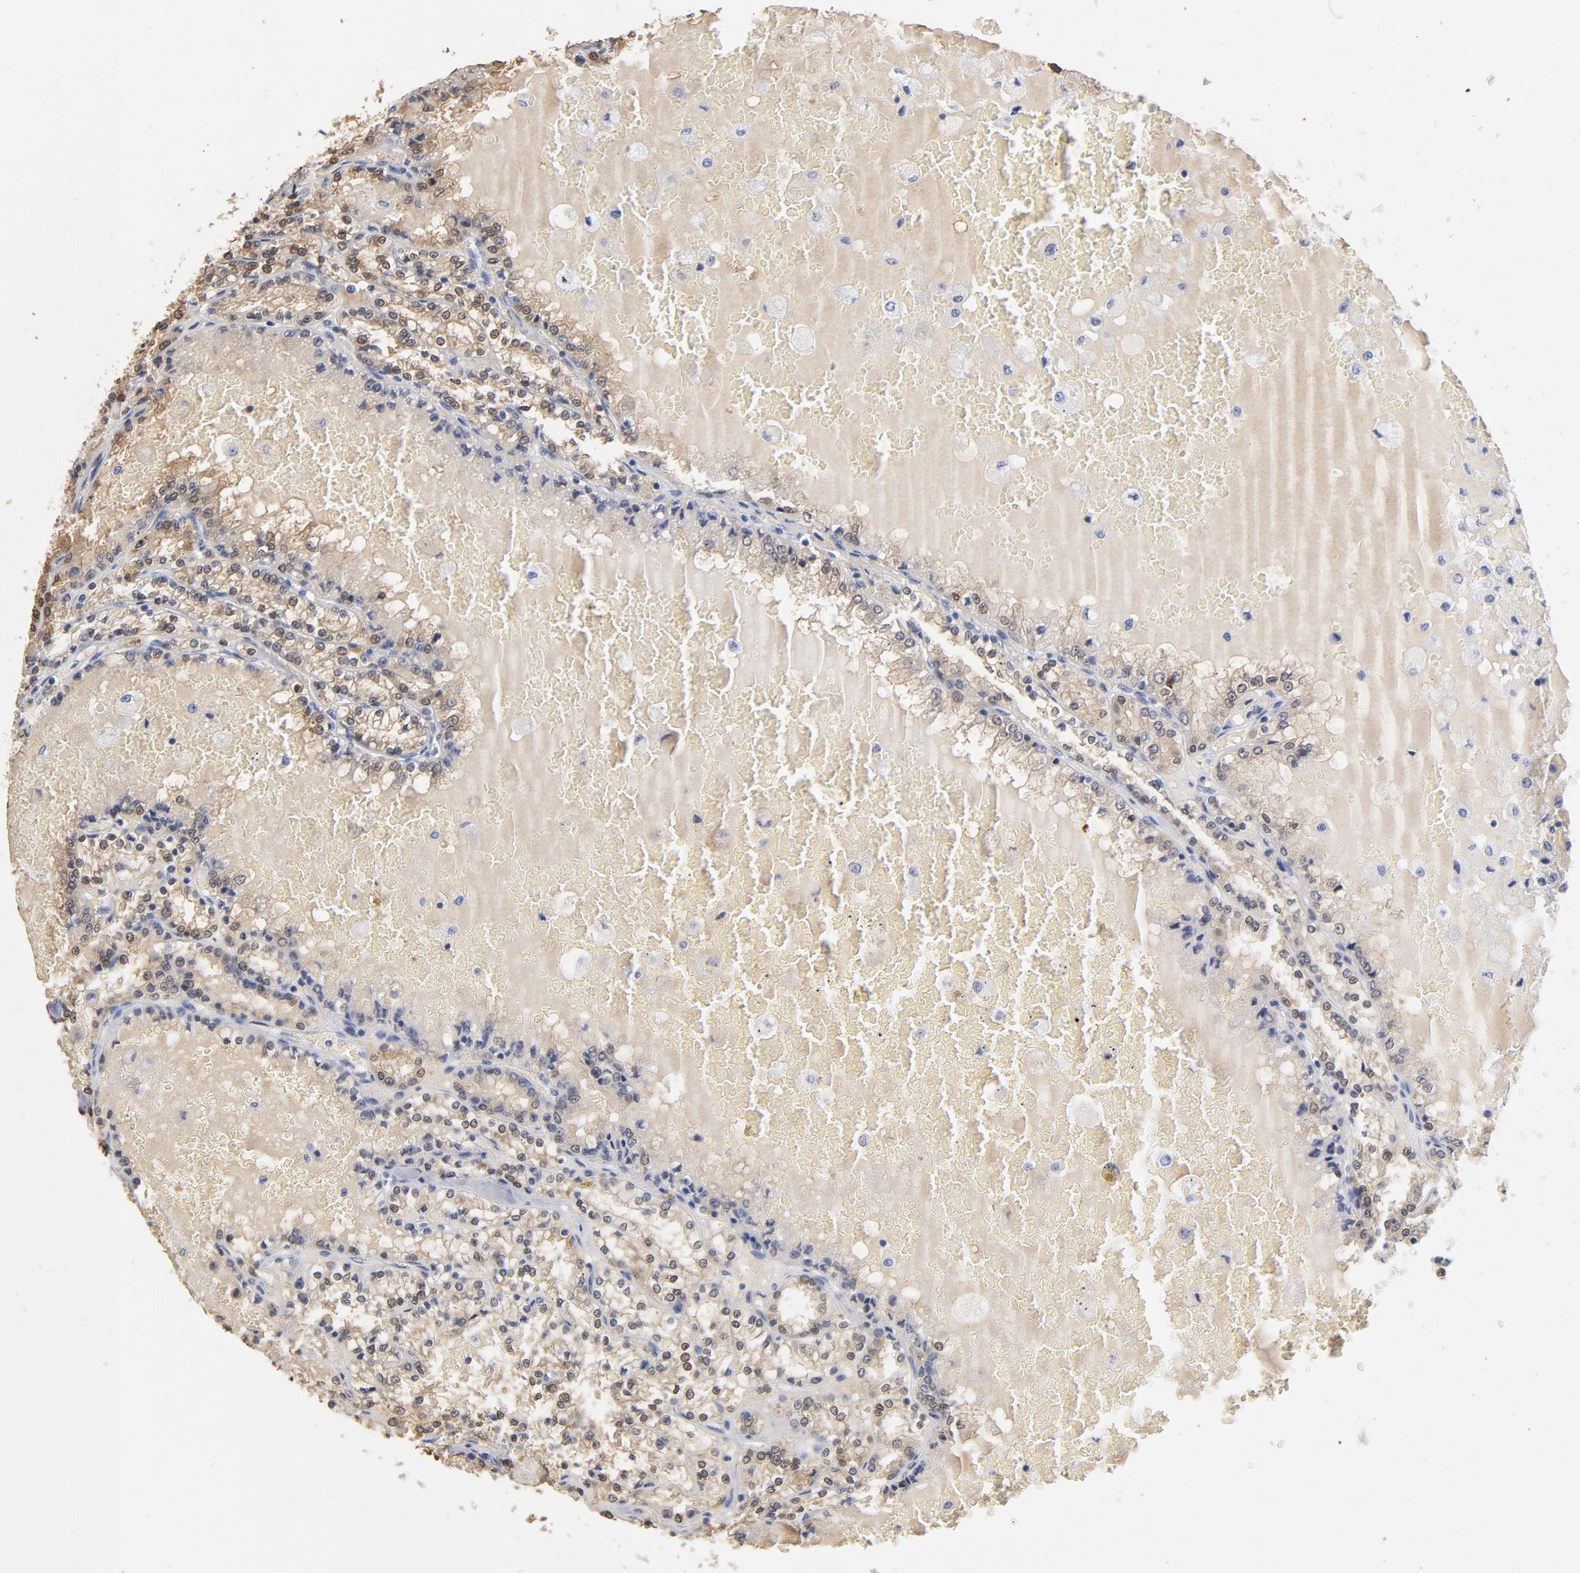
{"staining": {"intensity": "weak", "quantity": "25%-75%", "location": "cytoplasmic/membranous"}, "tissue": "renal cancer", "cell_type": "Tumor cells", "image_type": "cancer", "snomed": [{"axis": "morphology", "description": "Adenocarcinoma, NOS"}, {"axis": "topography", "description": "Kidney"}], "caption": "Tumor cells display low levels of weak cytoplasmic/membranous expression in about 25%-75% of cells in renal cancer (adenocarcinoma).", "gene": "MIF", "patient": {"sex": "female", "age": 56}}